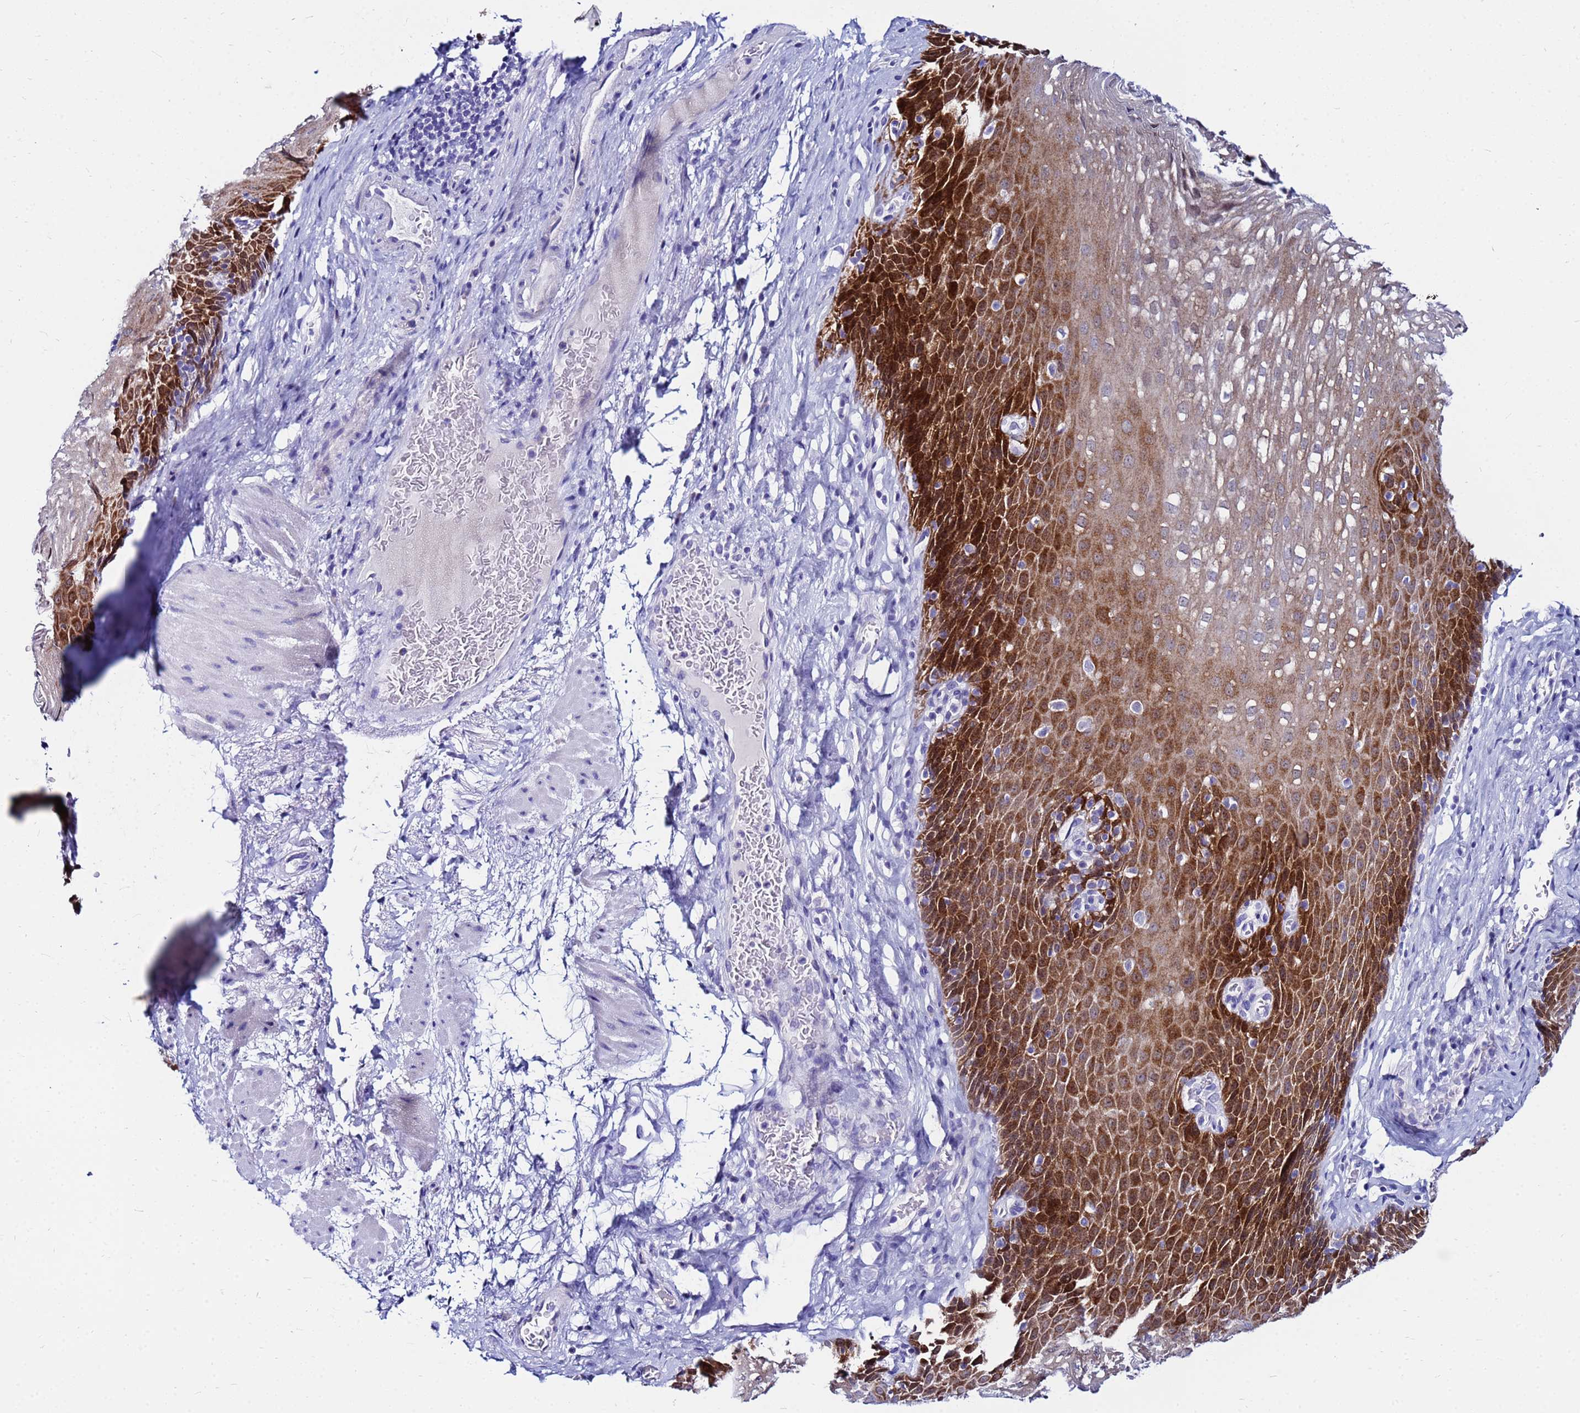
{"staining": {"intensity": "strong", "quantity": ">75%", "location": "cytoplasmic/membranous"}, "tissue": "esophagus", "cell_type": "Squamous epithelial cells", "image_type": "normal", "snomed": [{"axis": "morphology", "description": "Normal tissue, NOS"}, {"axis": "topography", "description": "Esophagus"}], "caption": "Immunohistochemistry (IHC) (DAB (3,3'-diaminobenzidine)) staining of normal esophagus reveals strong cytoplasmic/membranous protein staining in approximately >75% of squamous epithelial cells.", "gene": "PPP1R14C", "patient": {"sex": "female", "age": 66}}